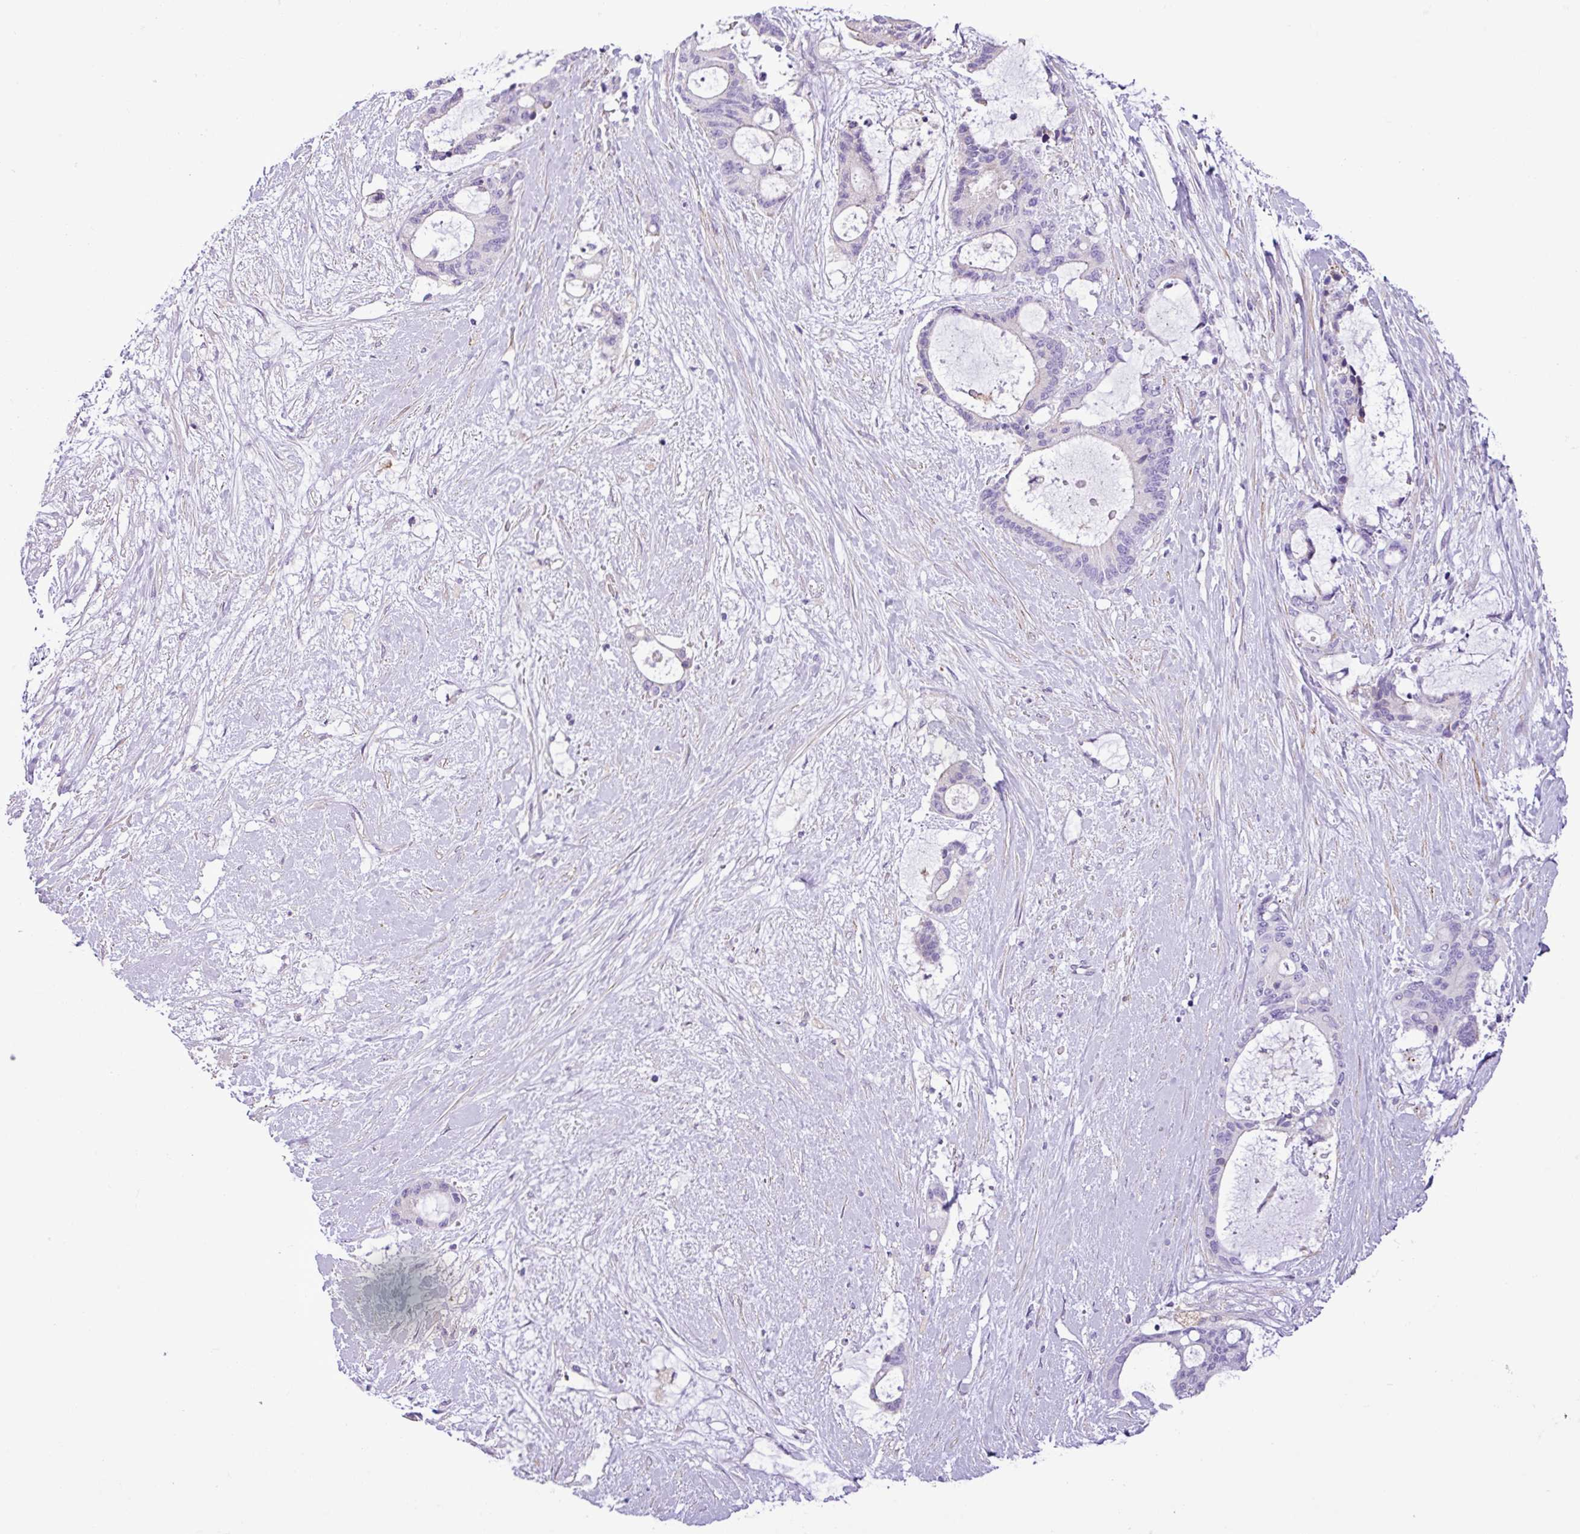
{"staining": {"intensity": "negative", "quantity": "none", "location": "none"}, "tissue": "liver cancer", "cell_type": "Tumor cells", "image_type": "cancer", "snomed": [{"axis": "morphology", "description": "Normal tissue, NOS"}, {"axis": "morphology", "description": "Cholangiocarcinoma"}, {"axis": "topography", "description": "Liver"}, {"axis": "topography", "description": "Peripheral nerve tissue"}], "caption": "IHC photomicrograph of human liver cholangiocarcinoma stained for a protein (brown), which demonstrates no expression in tumor cells. (DAB immunohistochemistry (IHC), high magnification).", "gene": "C11orf91", "patient": {"sex": "female", "age": 73}}